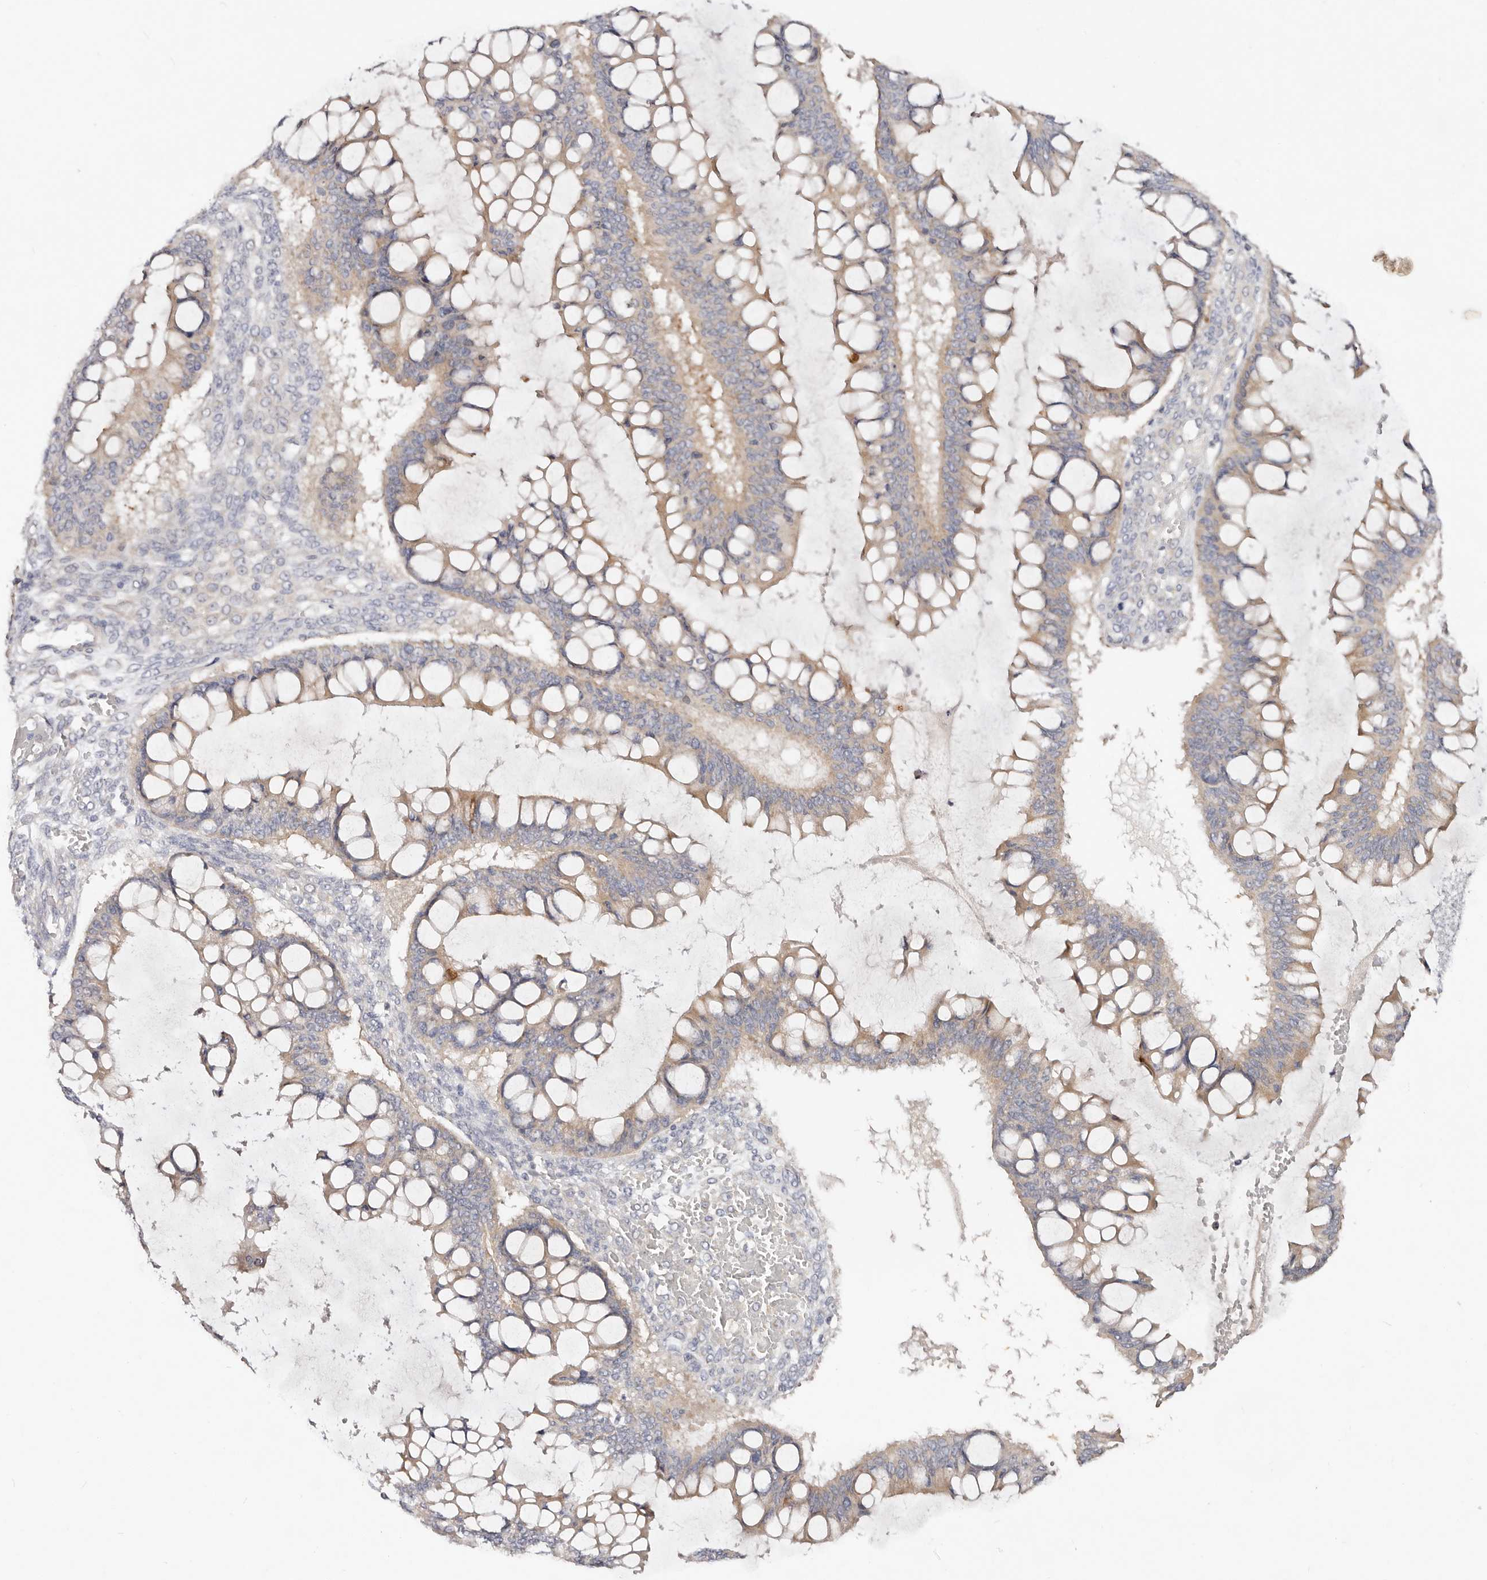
{"staining": {"intensity": "weak", "quantity": "25%-75%", "location": "cytoplasmic/membranous"}, "tissue": "ovarian cancer", "cell_type": "Tumor cells", "image_type": "cancer", "snomed": [{"axis": "morphology", "description": "Cystadenocarcinoma, mucinous, NOS"}, {"axis": "topography", "description": "Ovary"}], "caption": "The immunohistochemical stain labels weak cytoplasmic/membranous staining in tumor cells of ovarian cancer (mucinous cystadenocarcinoma) tissue.", "gene": "VIPAS39", "patient": {"sex": "female", "age": 73}}